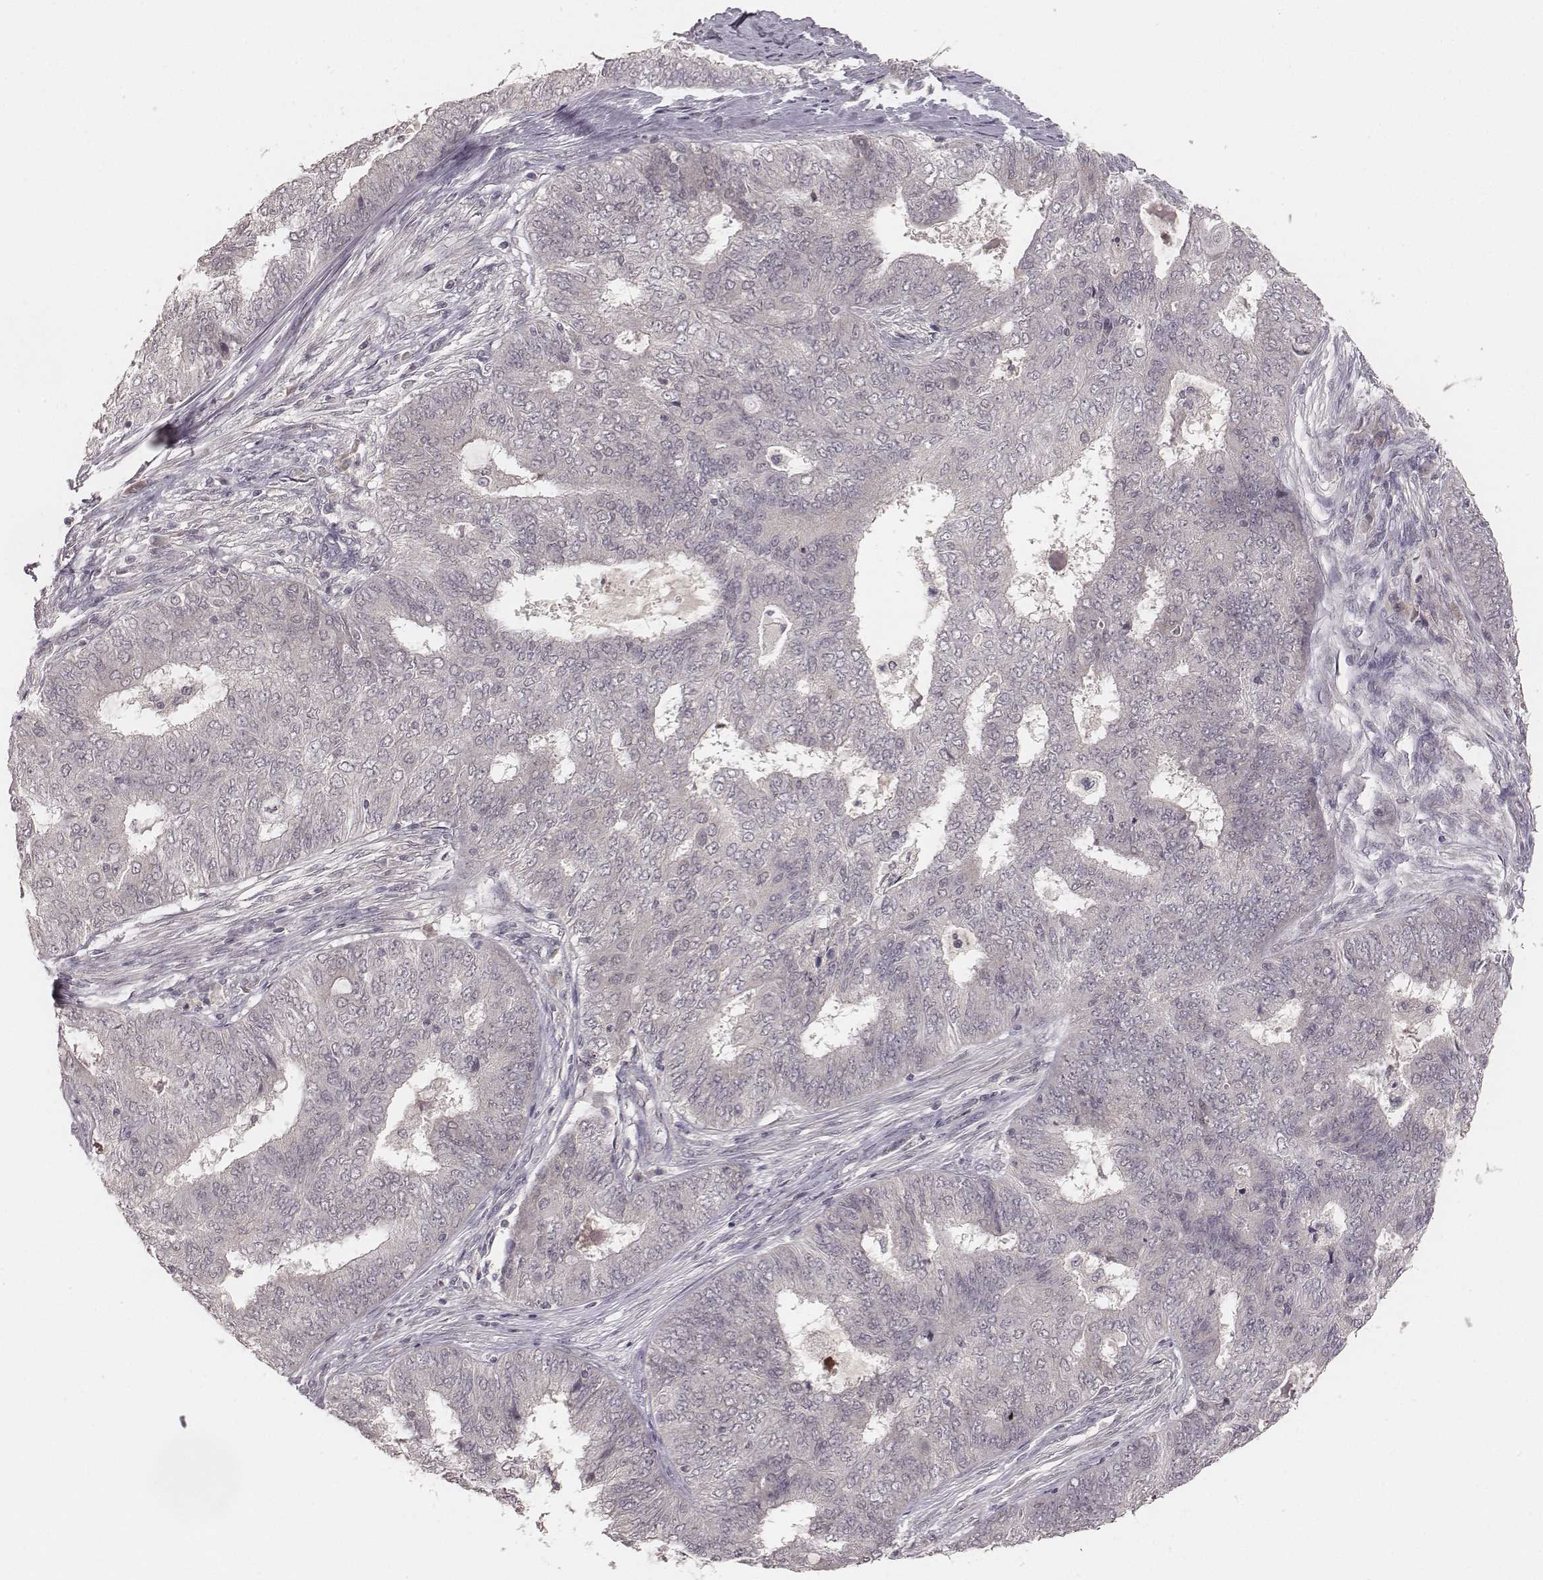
{"staining": {"intensity": "negative", "quantity": "none", "location": "none"}, "tissue": "endometrial cancer", "cell_type": "Tumor cells", "image_type": "cancer", "snomed": [{"axis": "morphology", "description": "Adenocarcinoma, NOS"}, {"axis": "topography", "description": "Endometrium"}], "caption": "Adenocarcinoma (endometrial) was stained to show a protein in brown. There is no significant positivity in tumor cells. Nuclei are stained in blue.", "gene": "LY6K", "patient": {"sex": "female", "age": 62}}